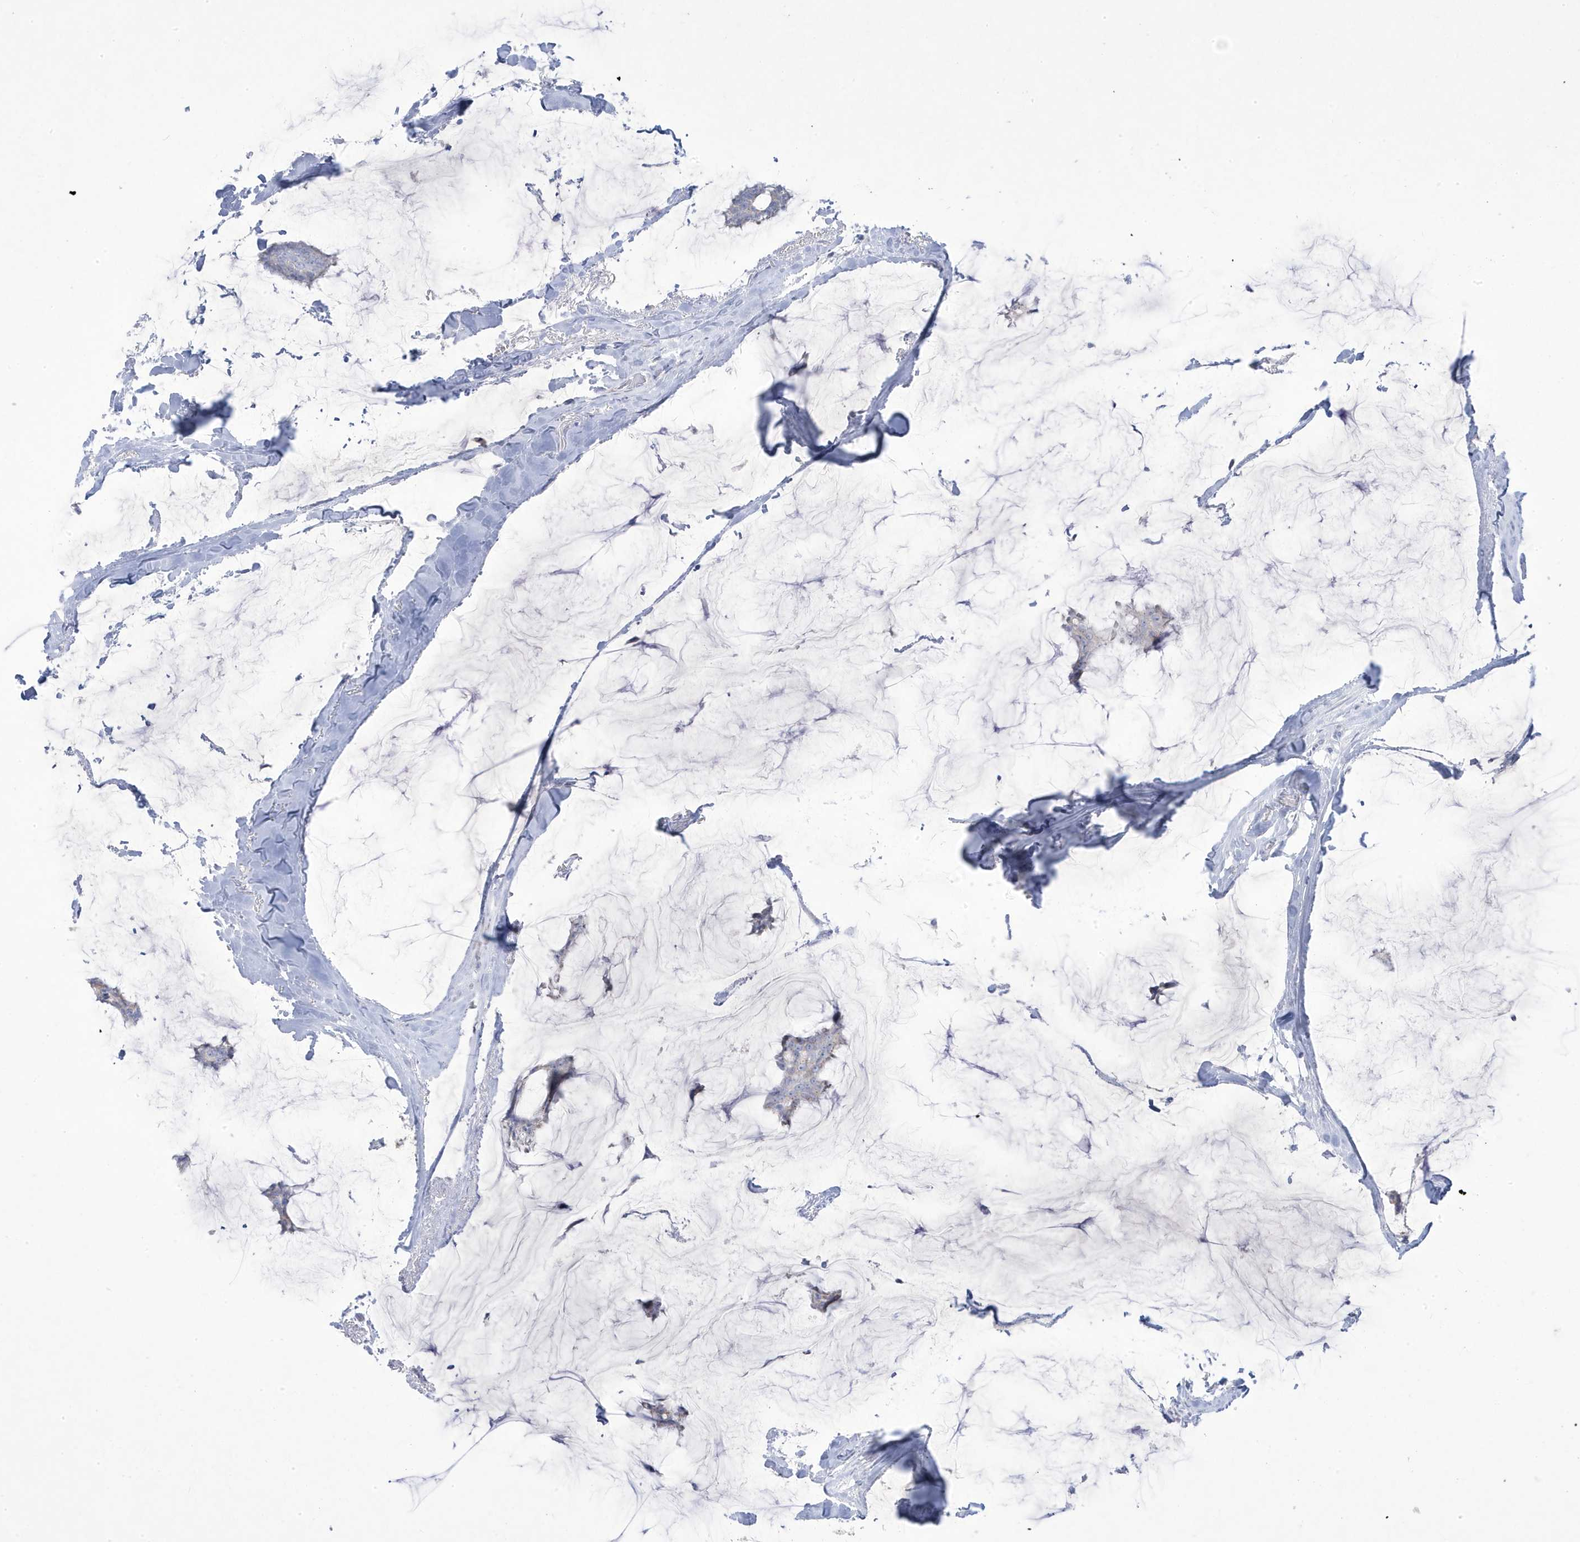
{"staining": {"intensity": "negative", "quantity": "none", "location": "none"}, "tissue": "breast cancer", "cell_type": "Tumor cells", "image_type": "cancer", "snomed": [{"axis": "morphology", "description": "Duct carcinoma"}, {"axis": "topography", "description": "Breast"}], "caption": "IHC histopathology image of neoplastic tissue: breast cancer stained with DAB shows no significant protein expression in tumor cells.", "gene": "ADAMTSL3", "patient": {"sex": "female", "age": 93}}